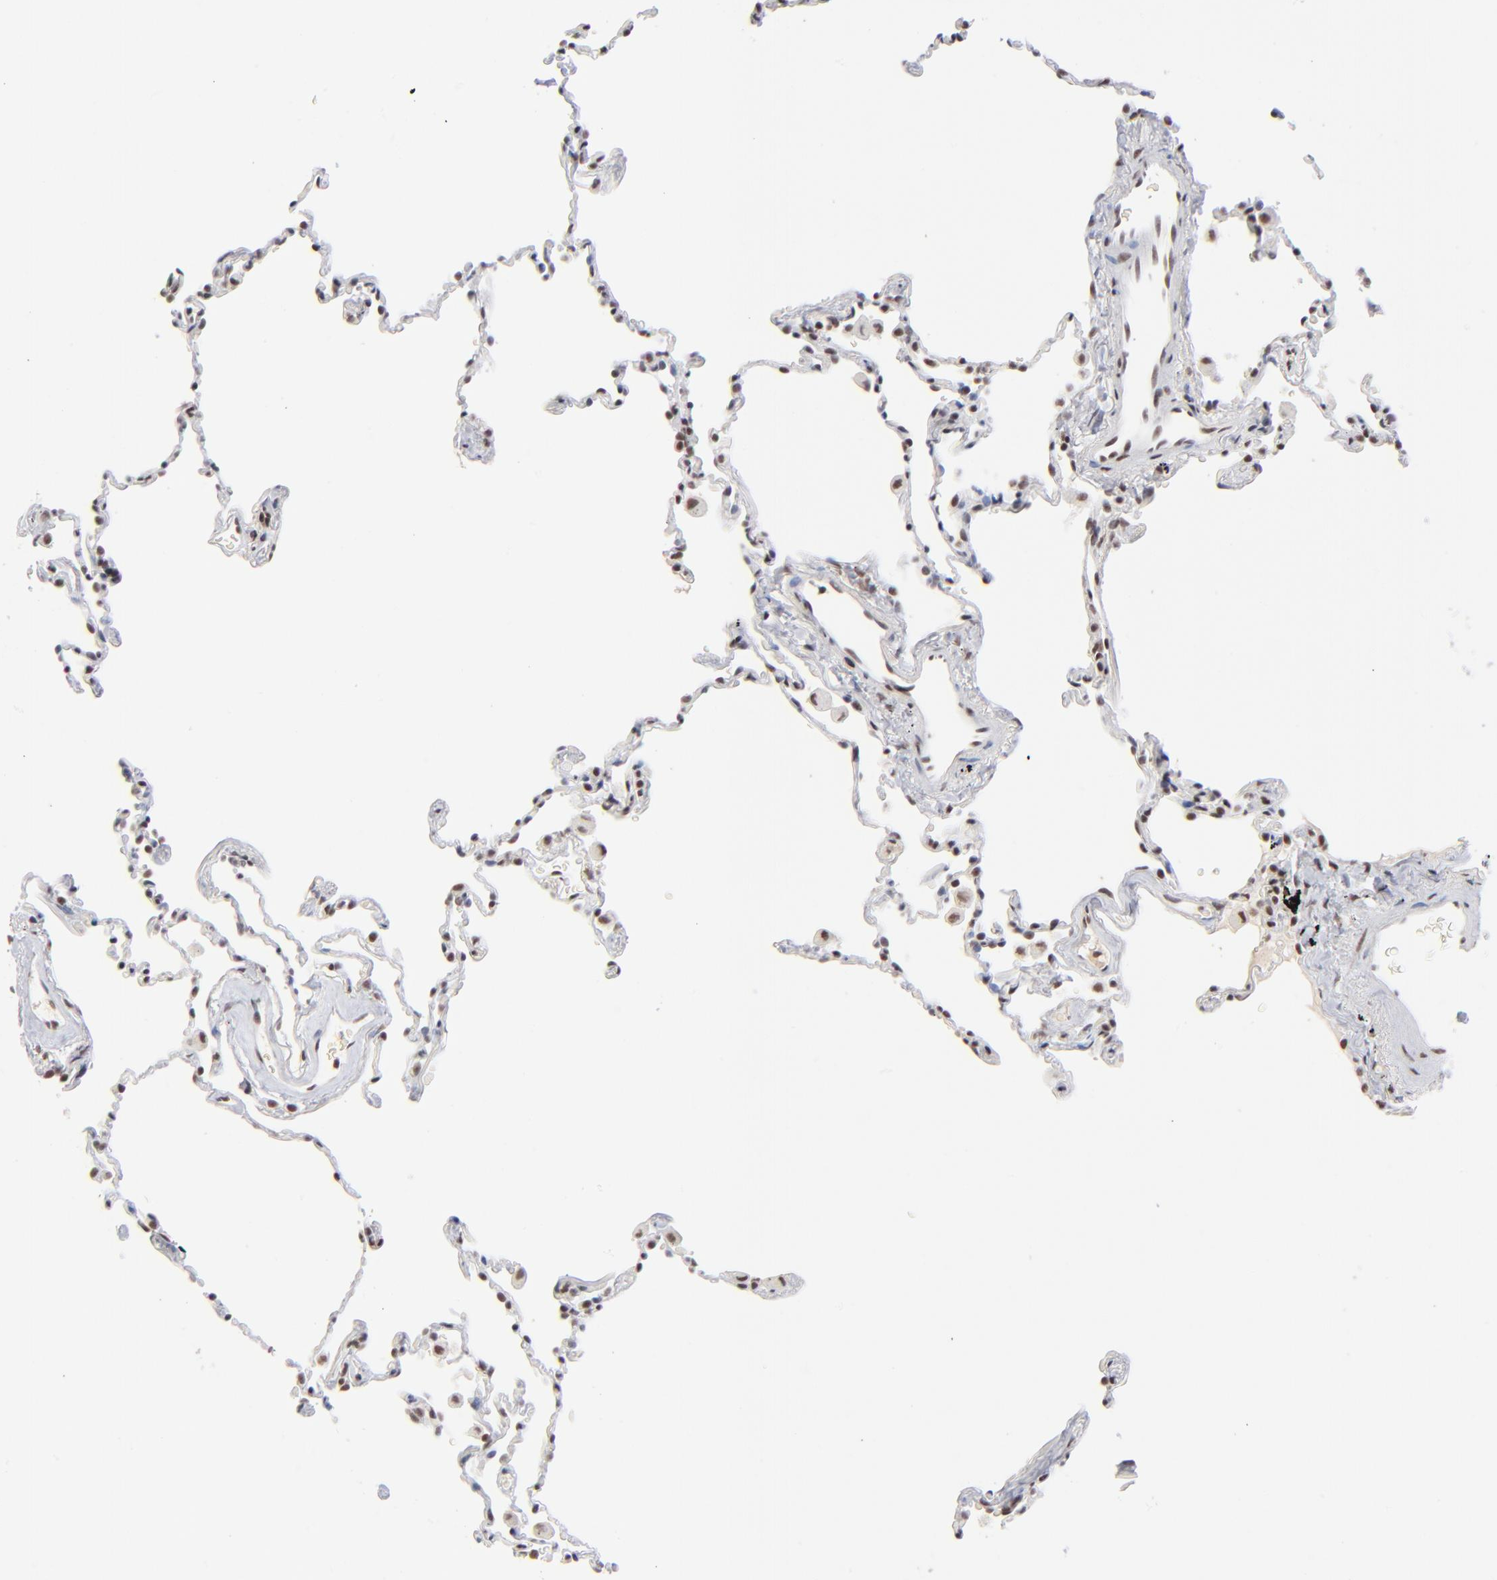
{"staining": {"intensity": "weak", "quantity": "25%-75%", "location": "nuclear"}, "tissue": "lung", "cell_type": "Alveolar cells", "image_type": "normal", "snomed": [{"axis": "morphology", "description": "Normal tissue, NOS"}, {"axis": "morphology", "description": "Soft tissue tumor metastatic"}, {"axis": "topography", "description": "Lung"}], "caption": "Lung stained with a brown dye demonstrates weak nuclear positive expression in about 25%-75% of alveolar cells.", "gene": "ZNF143", "patient": {"sex": "male", "age": 59}}